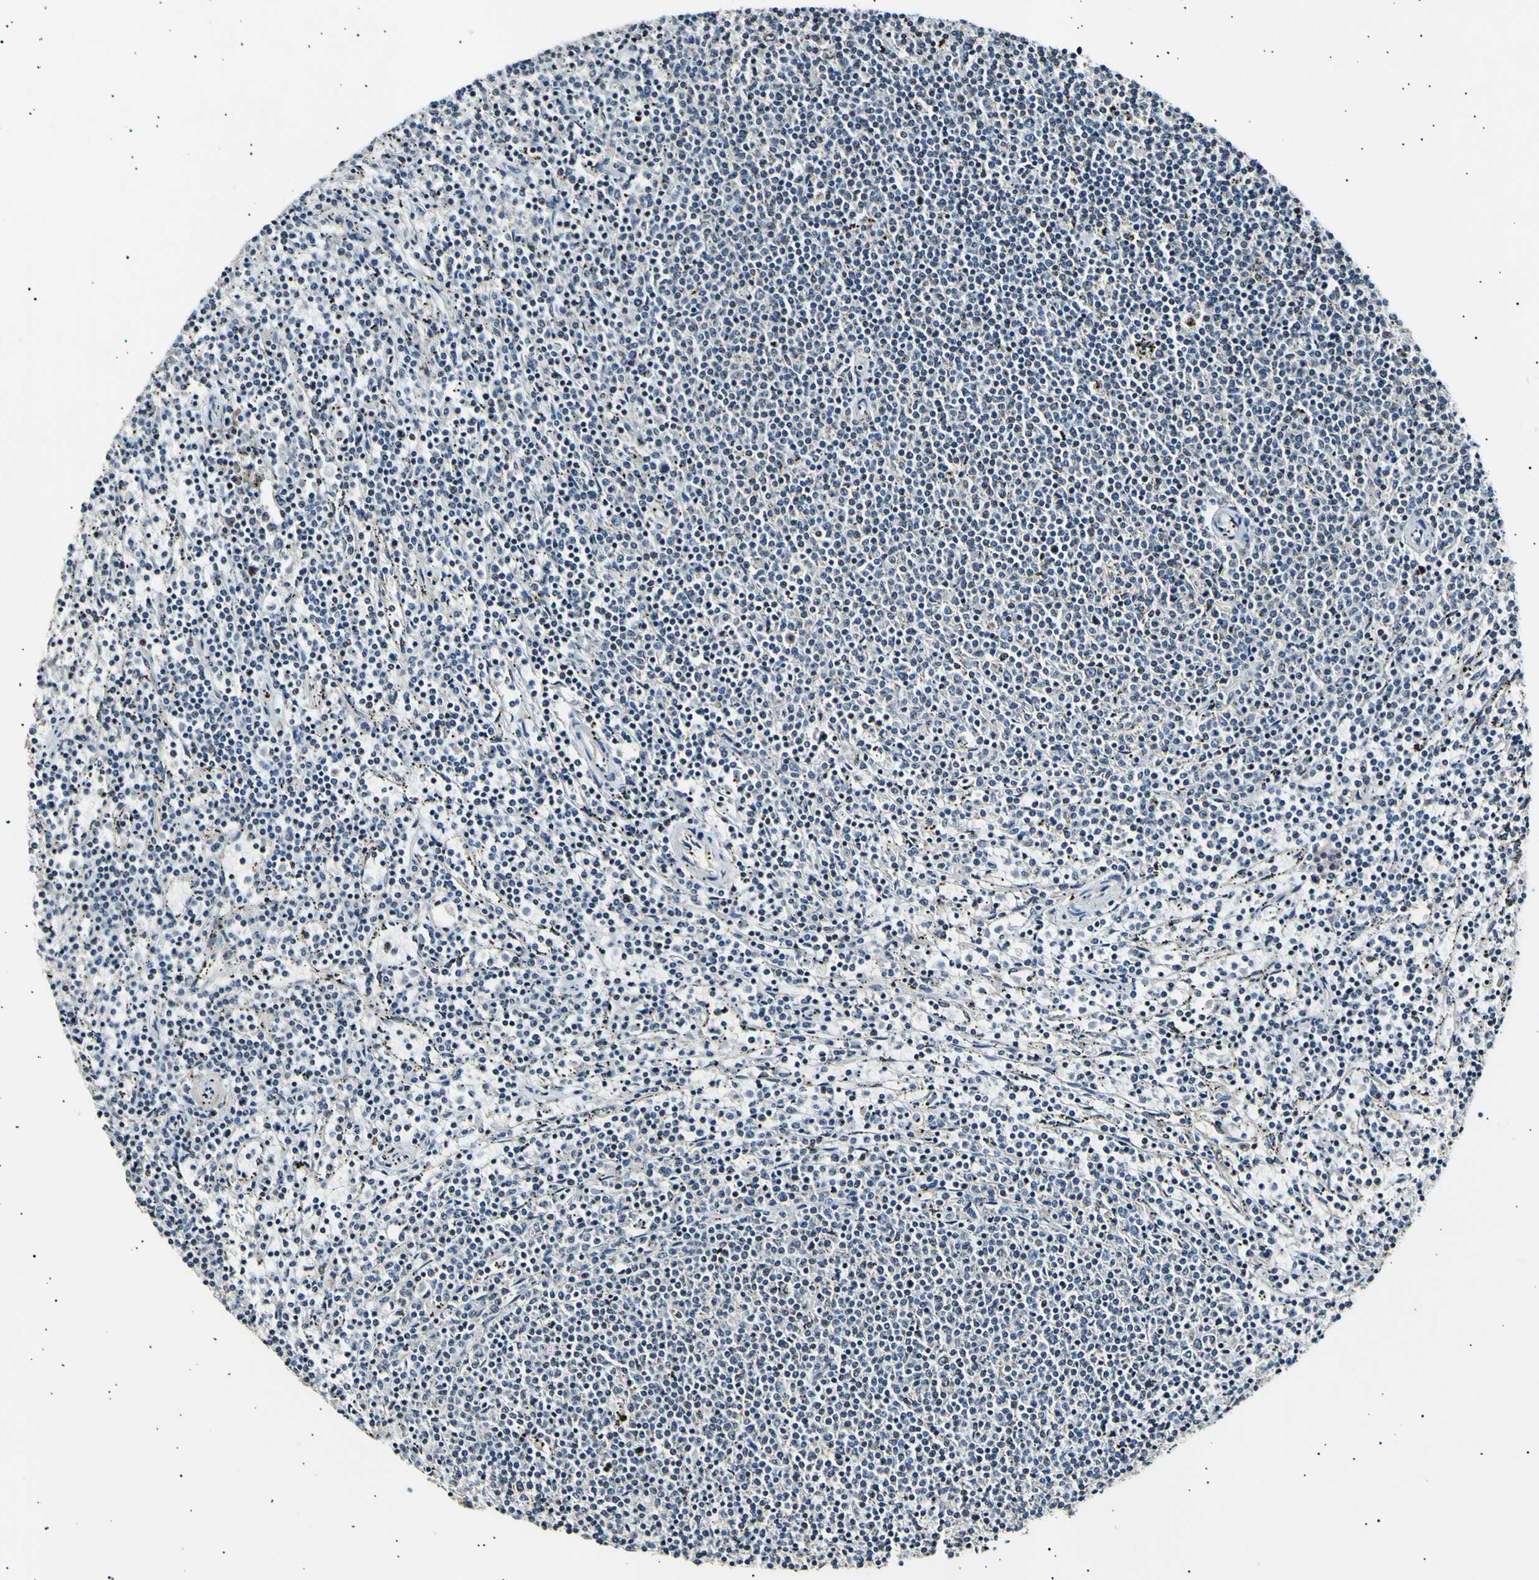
{"staining": {"intensity": "negative", "quantity": "none", "location": "none"}, "tissue": "lymphoma", "cell_type": "Tumor cells", "image_type": "cancer", "snomed": [{"axis": "morphology", "description": "Malignant lymphoma, non-Hodgkin's type, Low grade"}, {"axis": "topography", "description": "Spleen"}], "caption": "Lymphoma was stained to show a protein in brown. There is no significant expression in tumor cells.", "gene": "ITGA6", "patient": {"sex": "female", "age": 50}}